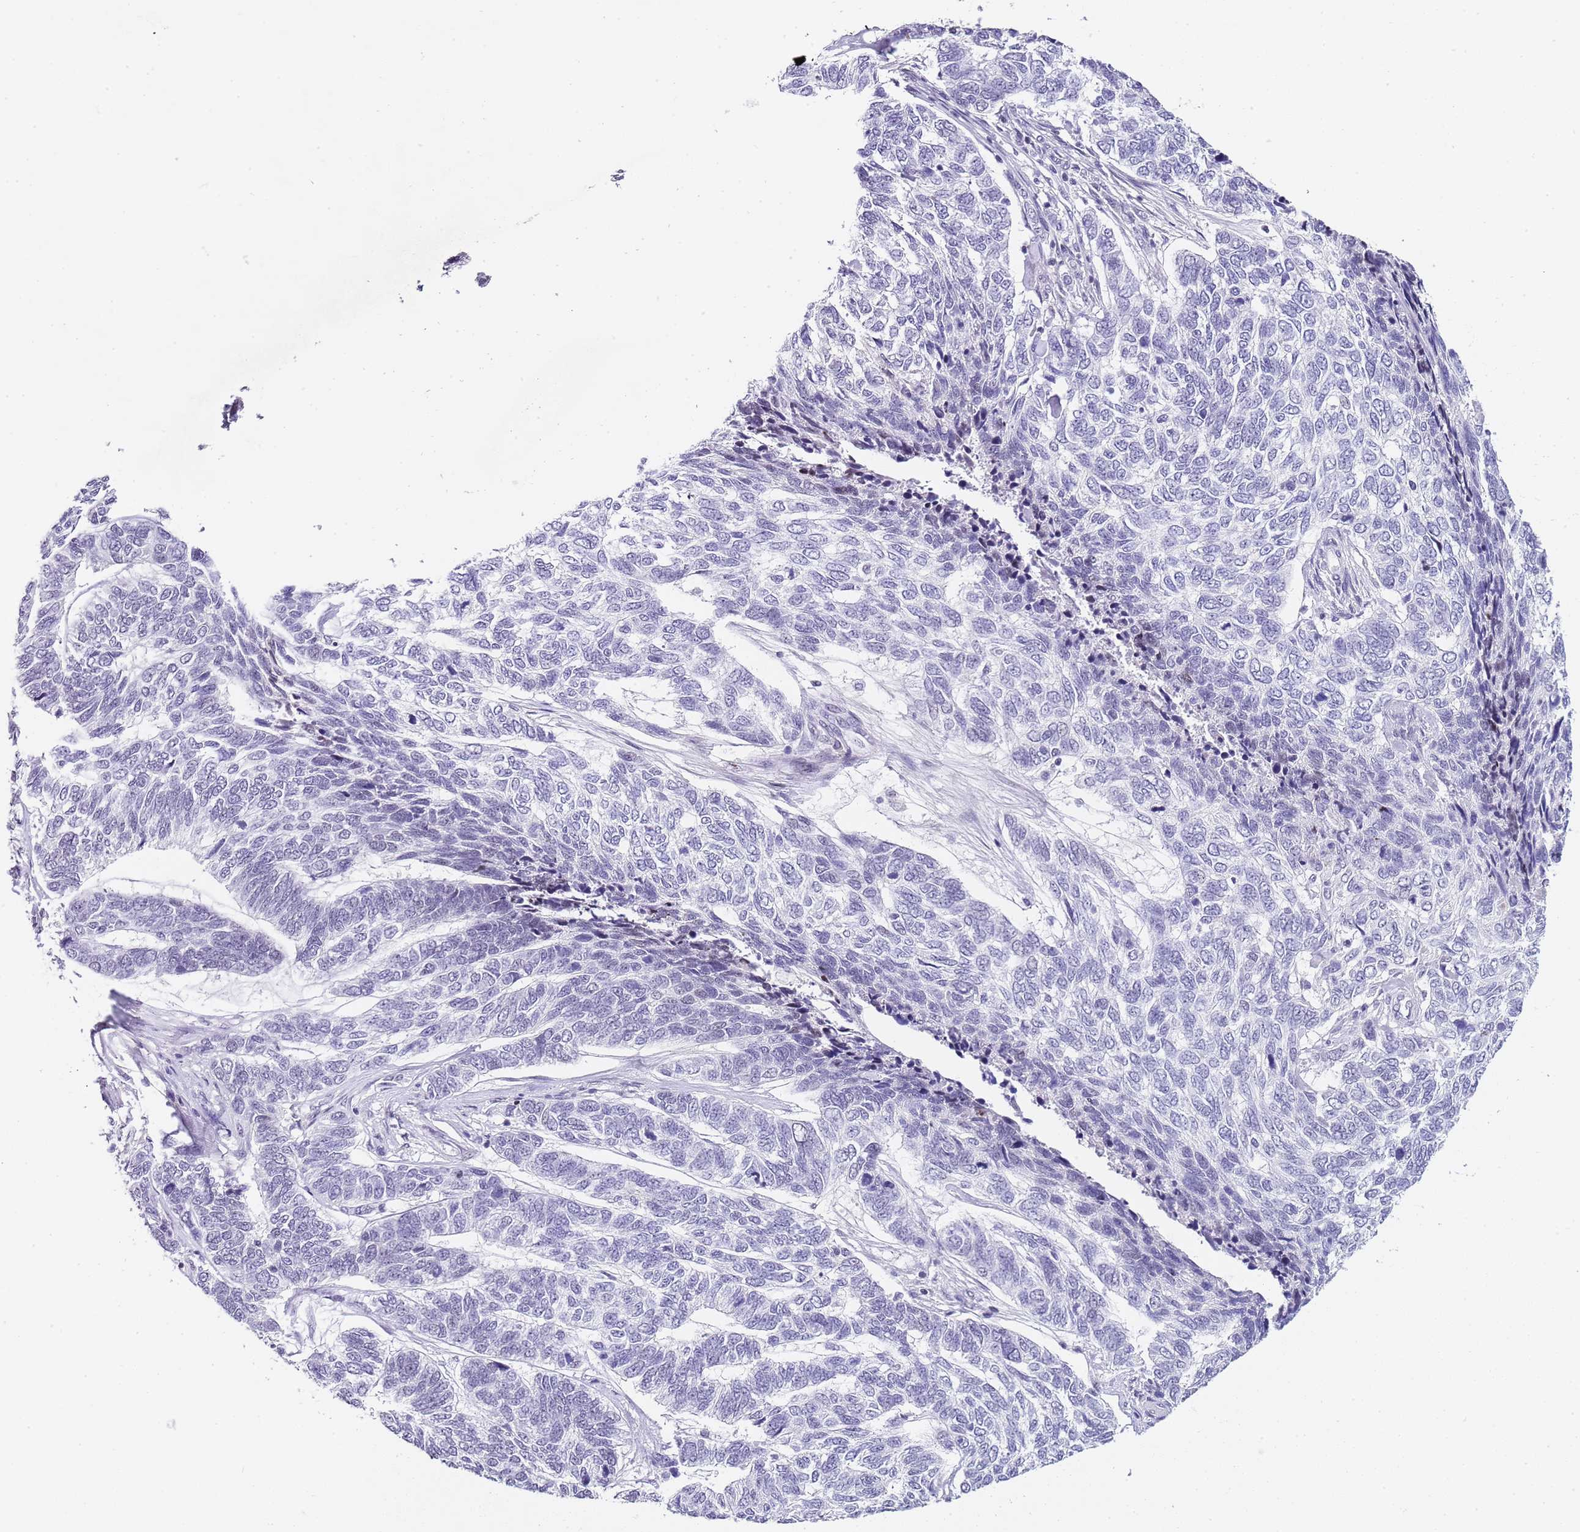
{"staining": {"intensity": "negative", "quantity": "none", "location": "none"}, "tissue": "skin cancer", "cell_type": "Tumor cells", "image_type": "cancer", "snomed": [{"axis": "morphology", "description": "Basal cell carcinoma"}, {"axis": "topography", "description": "Skin"}], "caption": "Tumor cells are negative for brown protein staining in skin cancer.", "gene": "NOP56", "patient": {"sex": "female", "age": 65}}